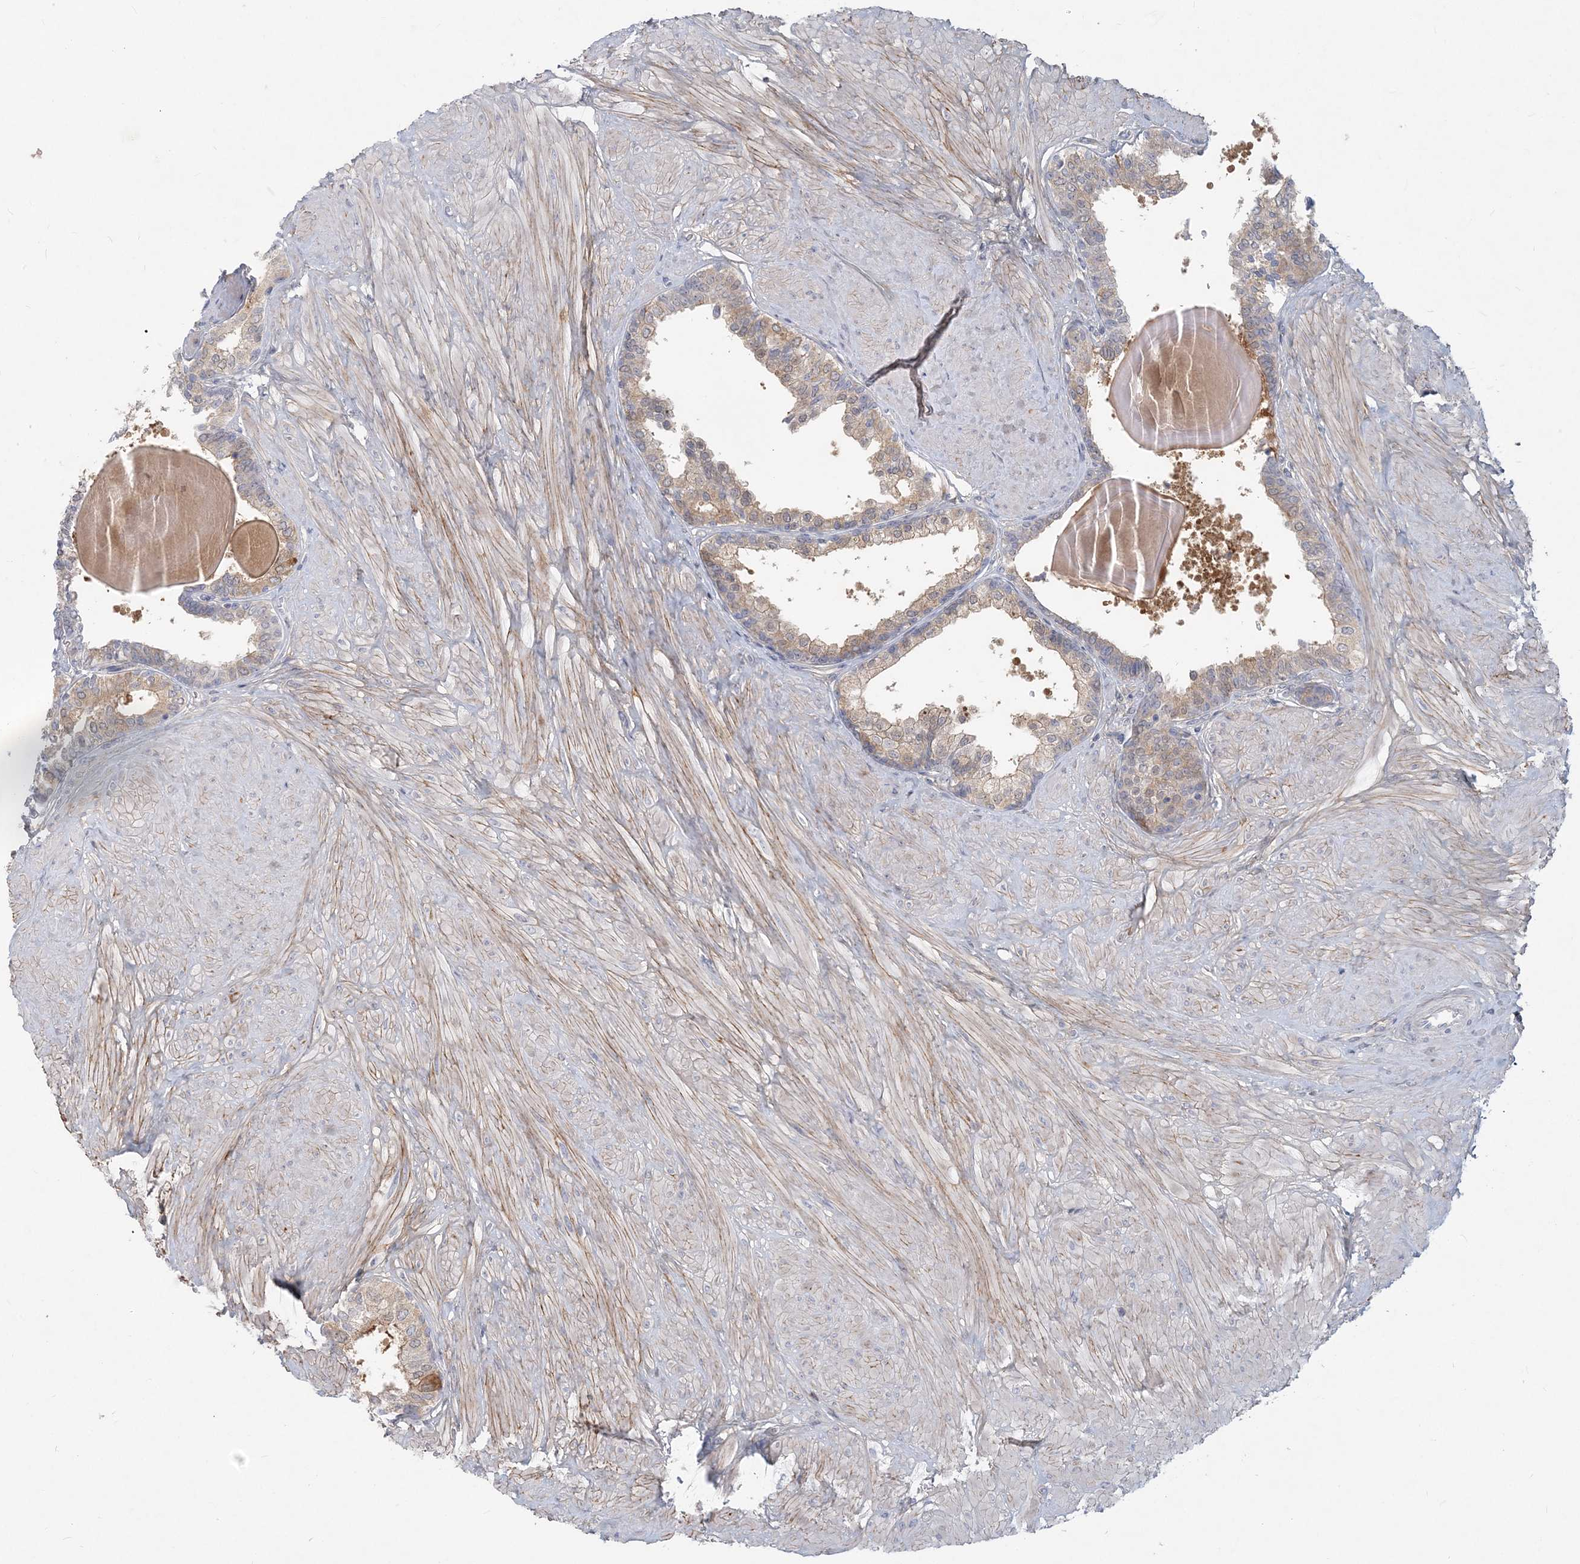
{"staining": {"intensity": "moderate", "quantity": ">75%", "location": "cytoplasmic/membranous"}, "tissue": "prostate", "cell_type": "Glandular cells", "image_type": "normal", "snomed": [{"axis": "morphology", "description": "Normal tissue, NOS"}, {"axis": "topography", "description": "Prostate"}], "caption": "Protein staining of normal prostate shows moderate cytoplasmic/membranous positivity in about >75% of glandular cells.", "gene": "GMPPA", "patient": {"sex": "male", "age": 48}}